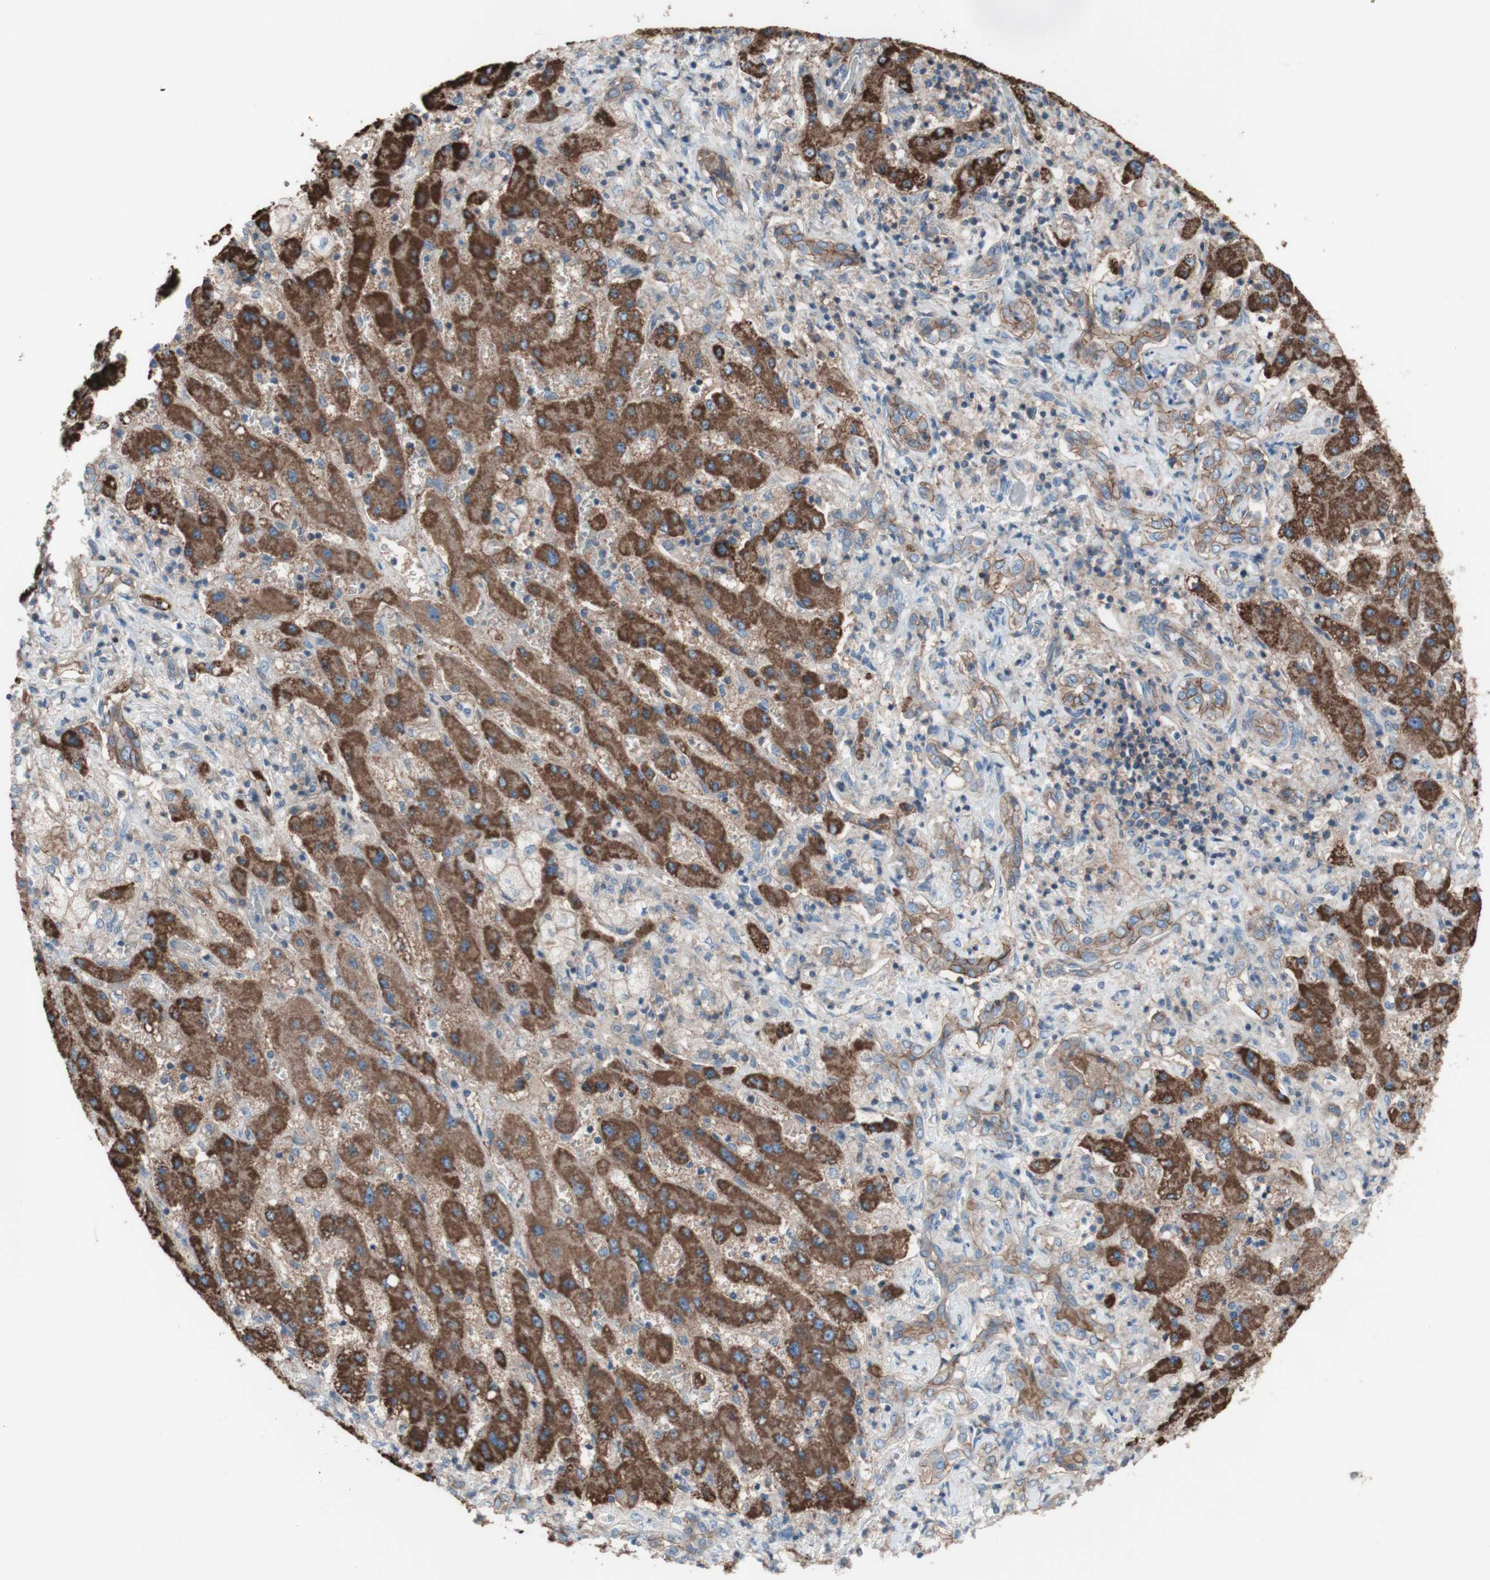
{"staining": {"intensity": "moderate", "quantity": ">75%", "location": "cytoplasmic/membranous"}, "tissue": "liver cancer", "cell_type": "Tumor cells", "image_type": "cancer", "snomed": [{"axis": "morphology", "description": "Cholangiocarcinoma"}, {"axis": "topography", "description": "Liver"}], "caption": "An image of cholangiocarcinoma (liver) stained for a protein reveals moderate cytoplasmic/membranous brown staining in tumor cells. The protein is shown in brown color, while the nuclei are stained blue.", "gene": "CD46", "patient": {"sex": "male", "age": 50}}